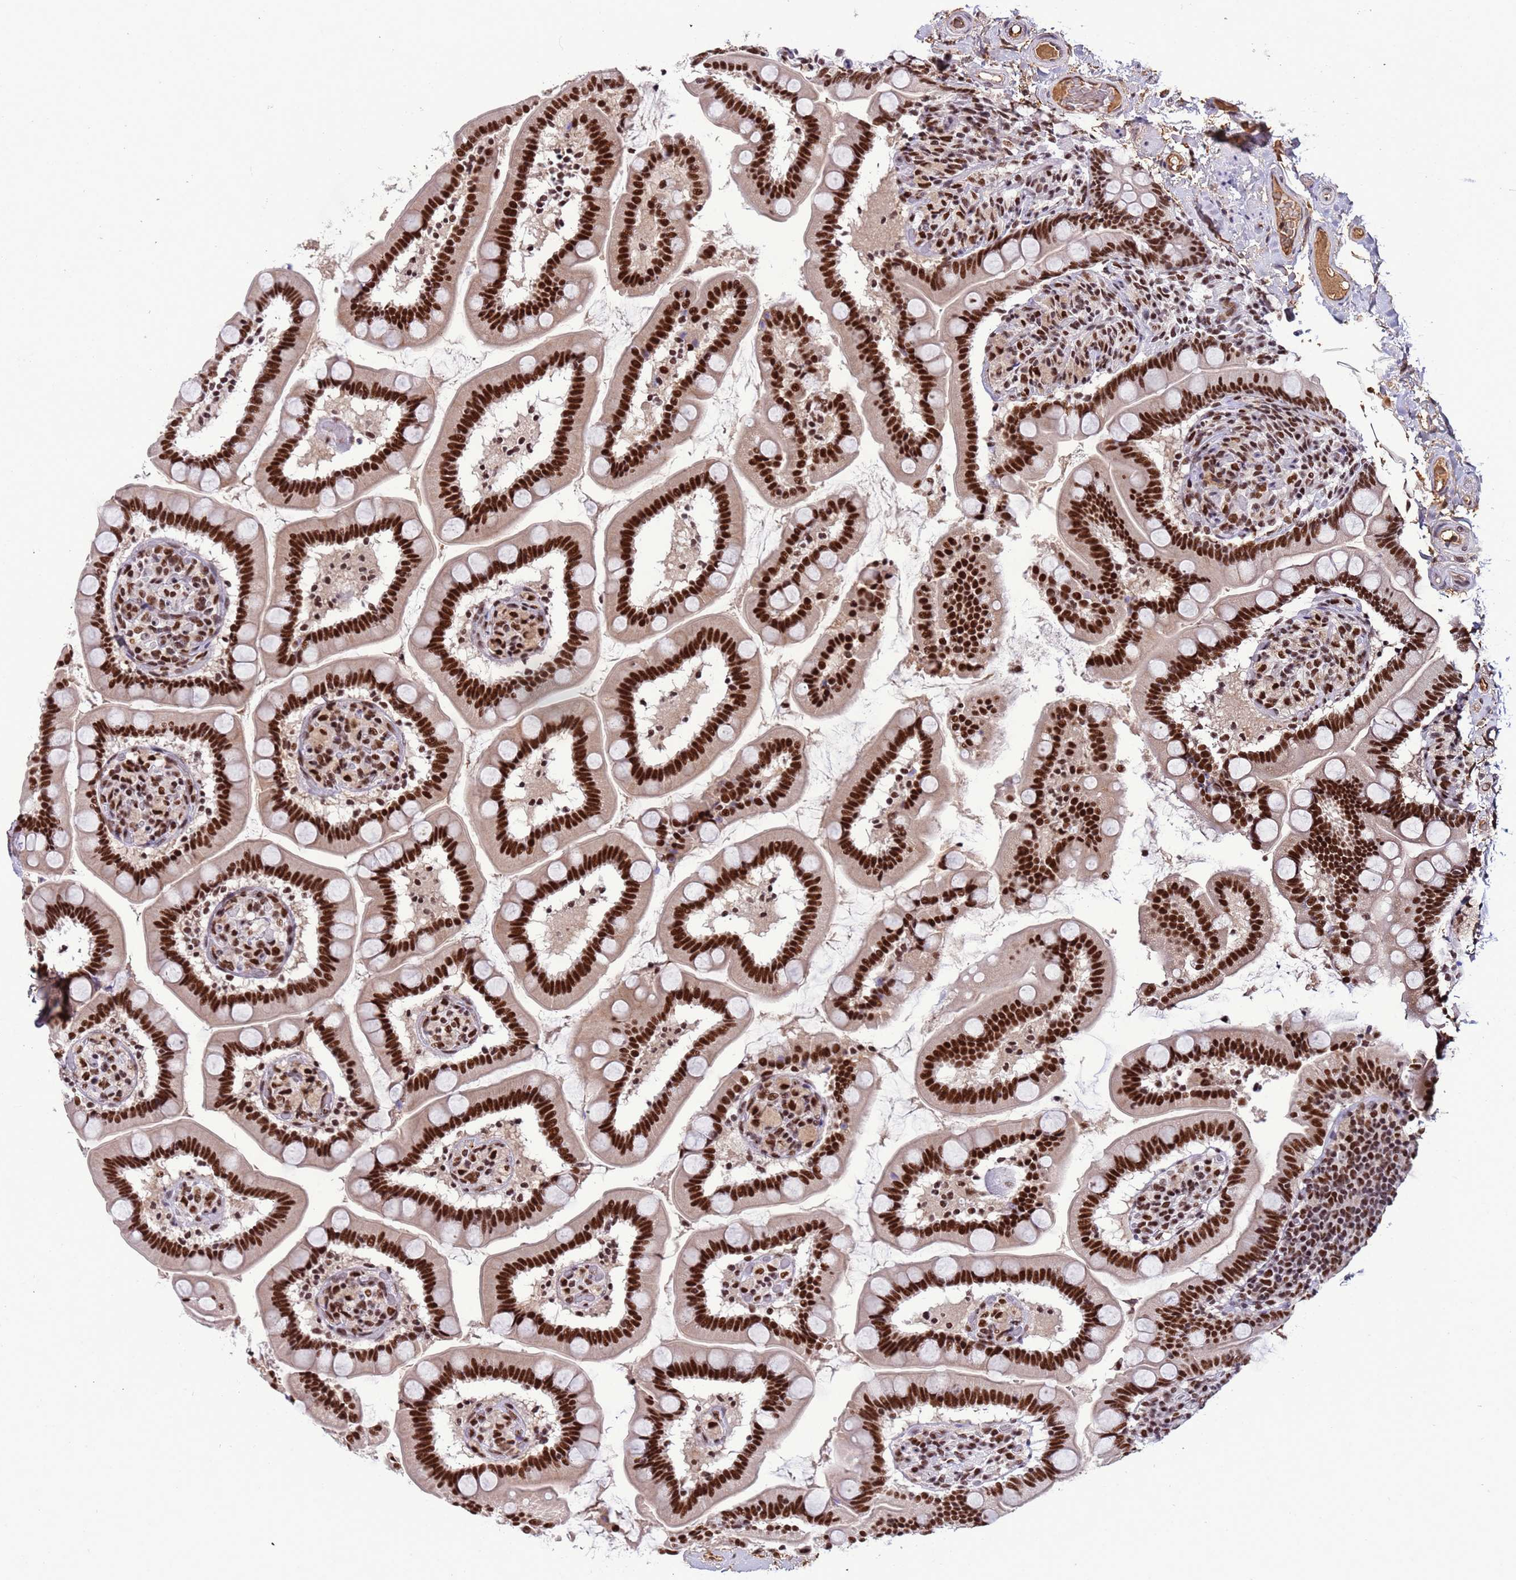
{"staining": {"intensity": "strong", "quantity": ">75%", "location": "nuclear"}, "tissue": "small intestine", "cell_type": "Glandular cells", "image_type": "normal", "snomed": [{"axis": "morphology", "description": "Normal tissue, NOS"}, {"axis": "topography", "description": "Small intestine"}], "caption": "Small intestine was stained to show a protein in brown. There is high levels of strong nuclear expression in approximately >75% of glandular cells. (DAB (3,3'-diaminobenzidine) = brown stain, brightfield microscopy at high magnification).", "gene": "SRRT", "patient": {"sex": "female", "age": 64}}